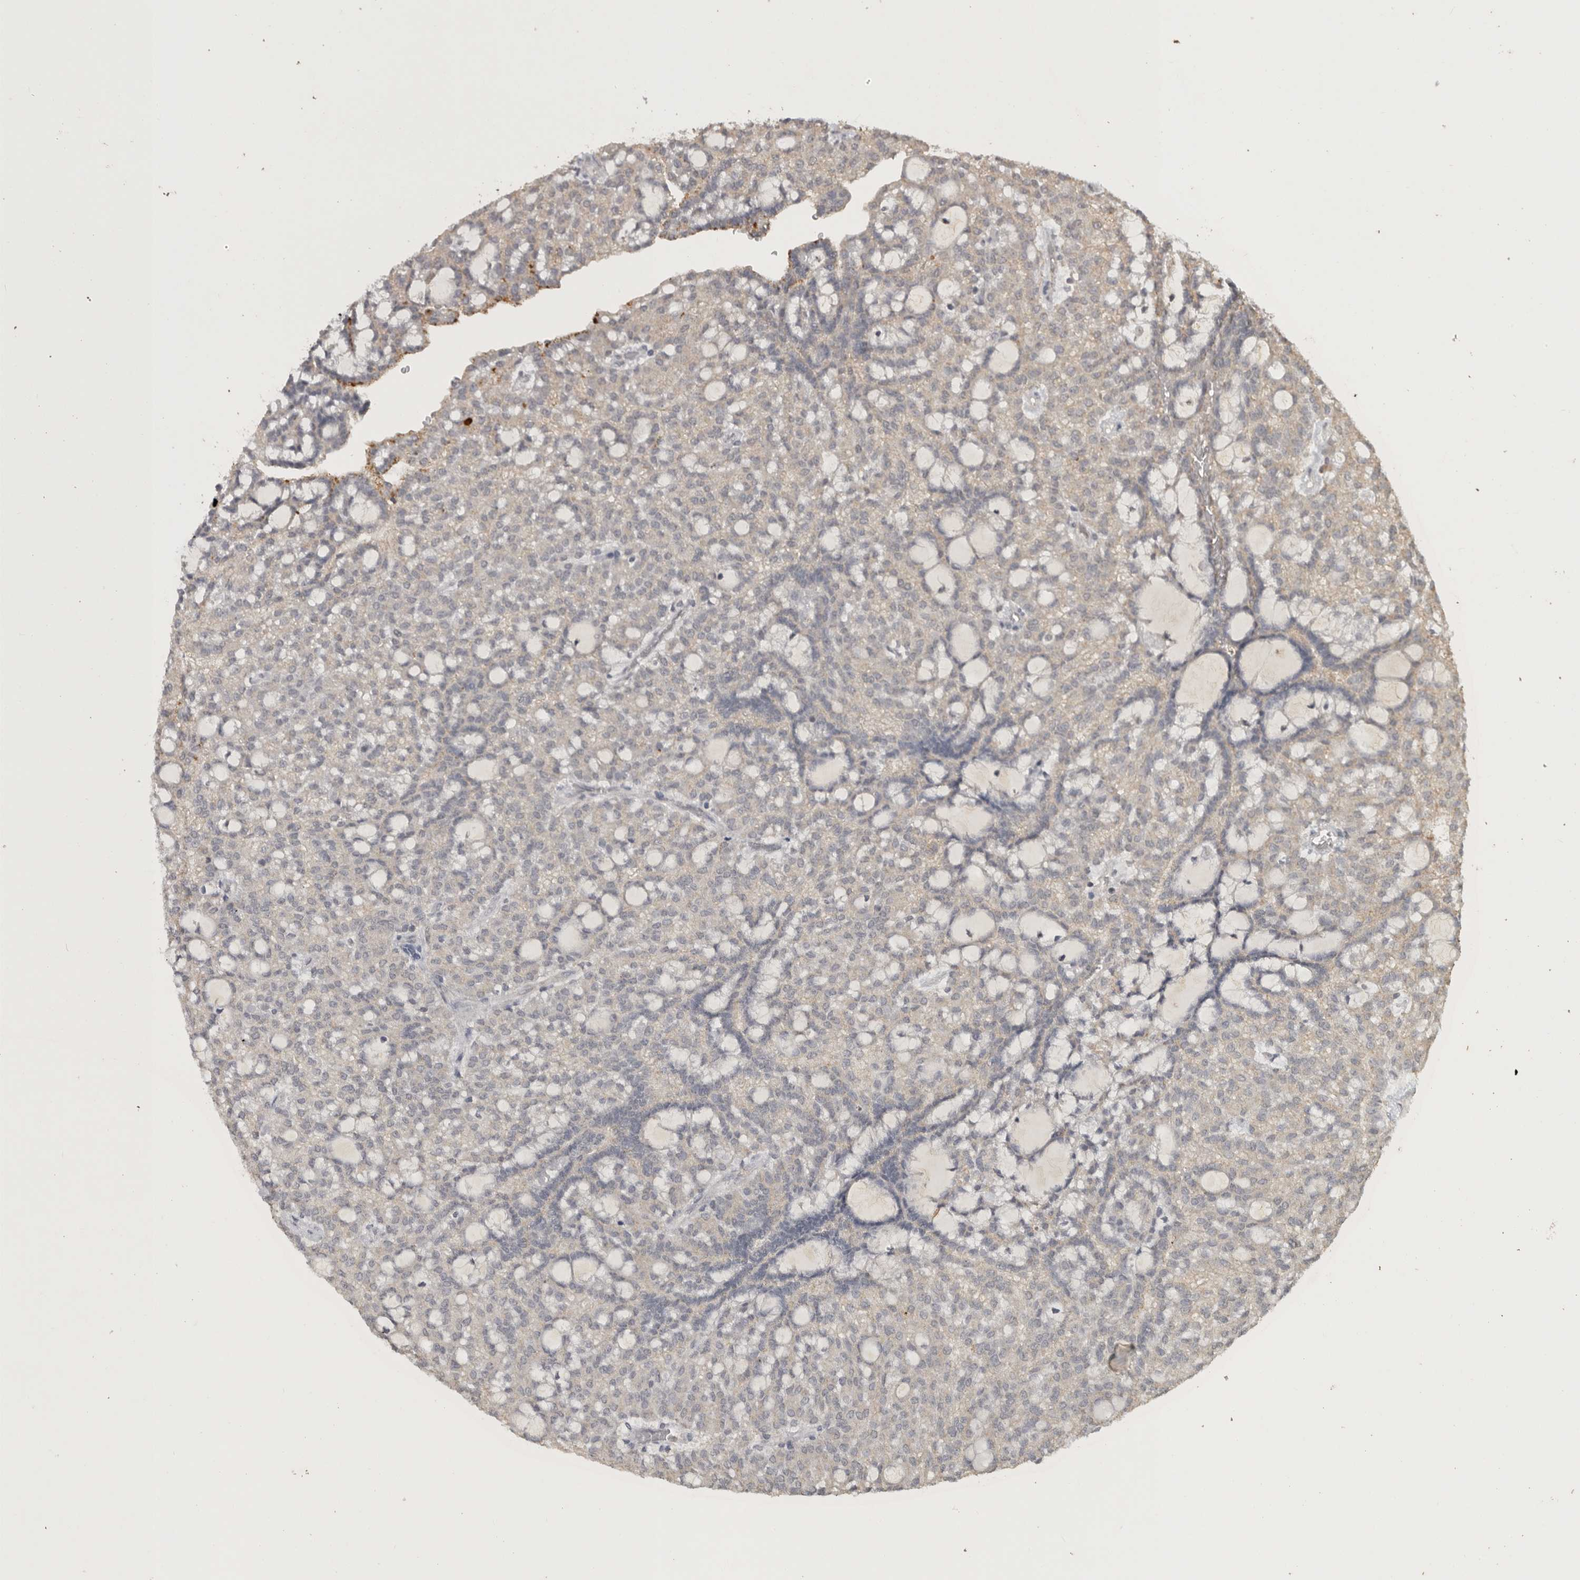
{"staining": {"intensity": "weak", "quantity": "<25%", "location": "cytoplasmic/membranous"}, "tissue": "renal cancer", "cell_type": "Tumor cells", "image_type": "cancer", "snomed": [{"axis": "morphology", "description": "Adenocarcinoma, NOS"}, {"axis": "topography", "description": "Kidney"}], "caption": "The photomicrograph reveals no significant positivity in tumor cells of adenocarcinoma (renal).", "gene": "ADAMTS4", "patient": {"sex": "male", "age": 63}}